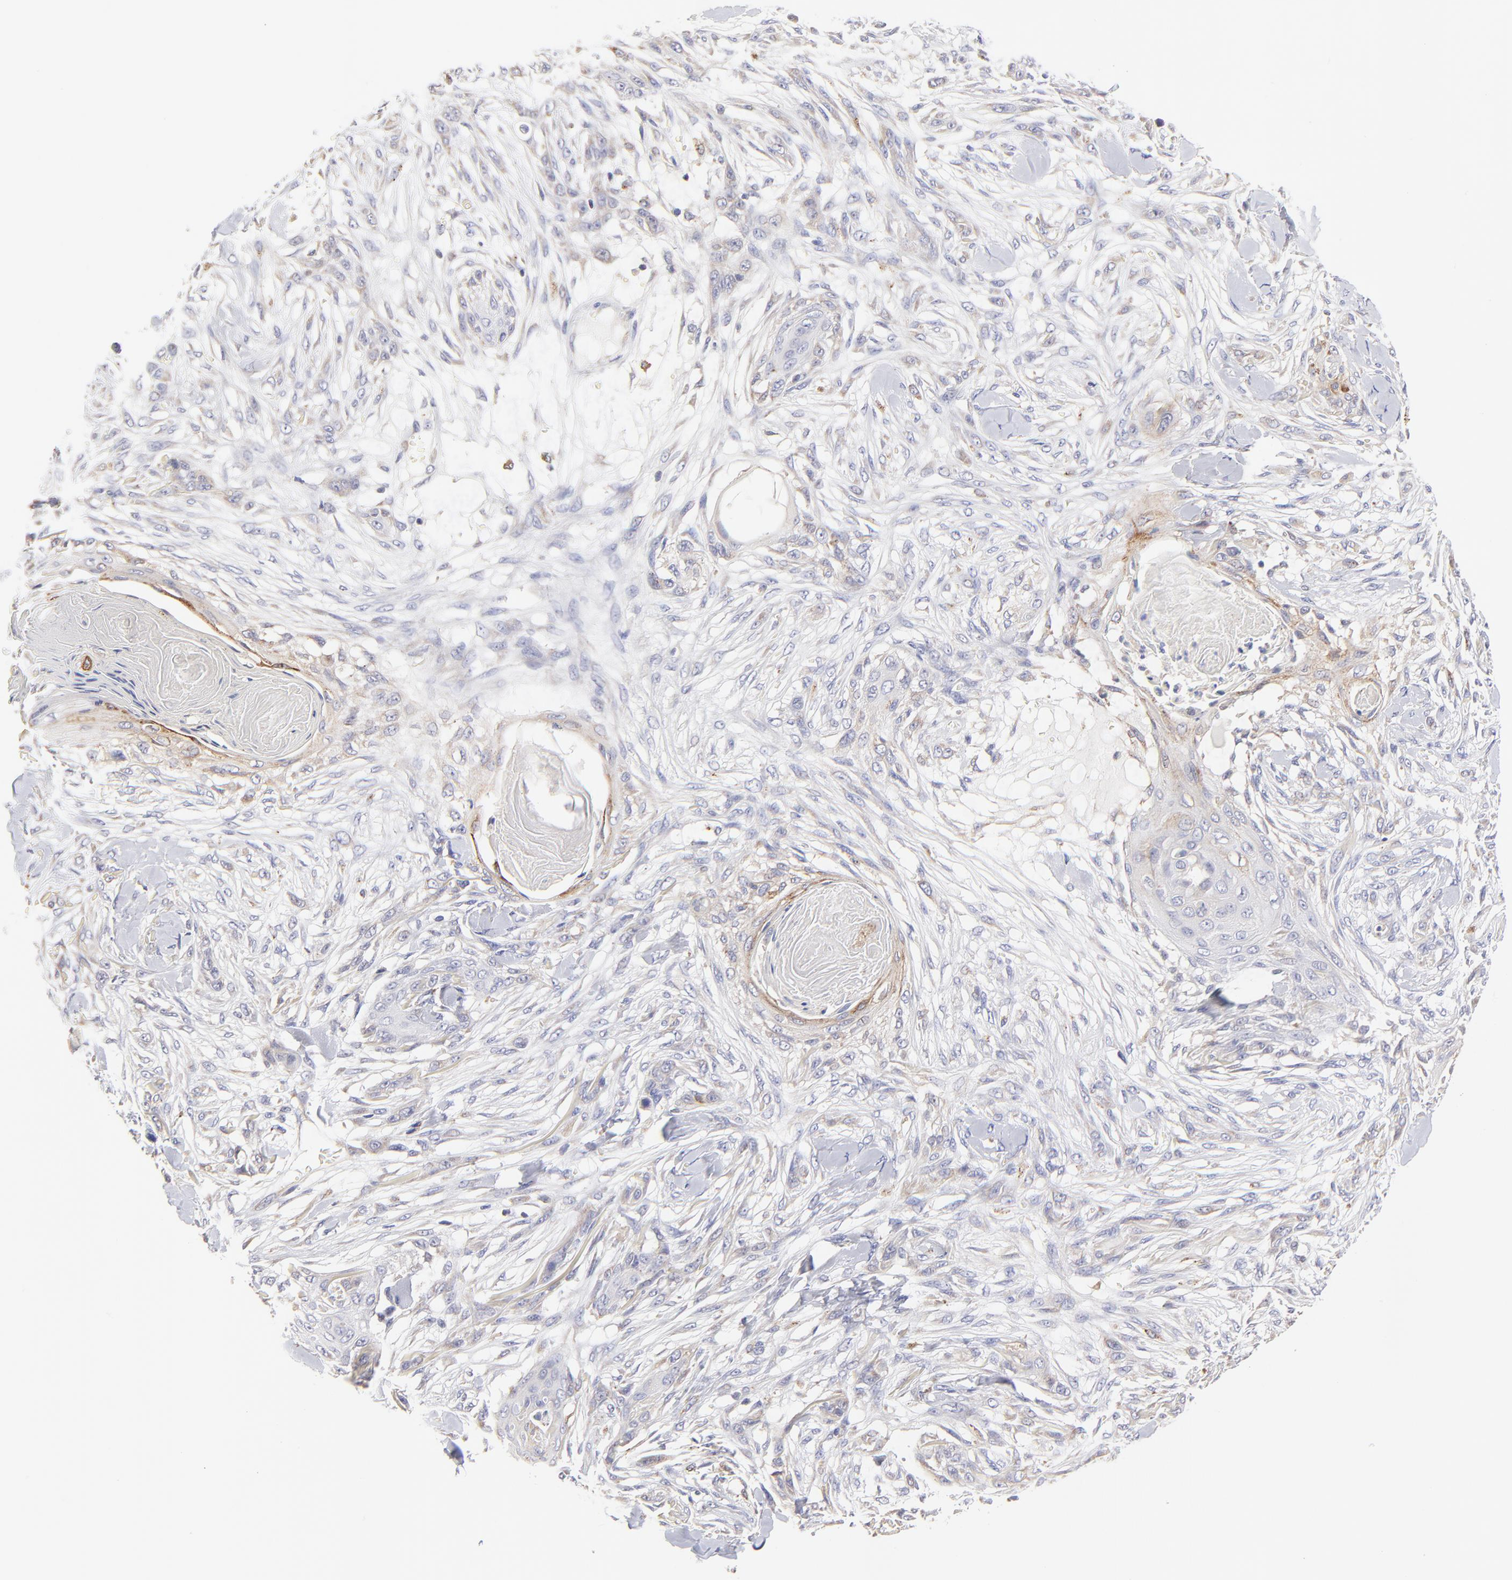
{"staining": {"intensity": "weak", "quantity": "<25%", "location": "cytoplasmic/membranous"}, "tissue": "skin cancer", "cell_type": "Tumor cells", "image_type": "cancer", "snomed": [{"axis": "morphology", "description": "Squamous cell carcinoma, NOS"}, {"axis": "topography", "description": "Skin"}], "caption": "This is an immunohistochemistry image of skin squamous cell carcinoma. There is no expression in tumor cells.", "gene": "GCSAM", "patient": {"sex": "female", "age": 59}}